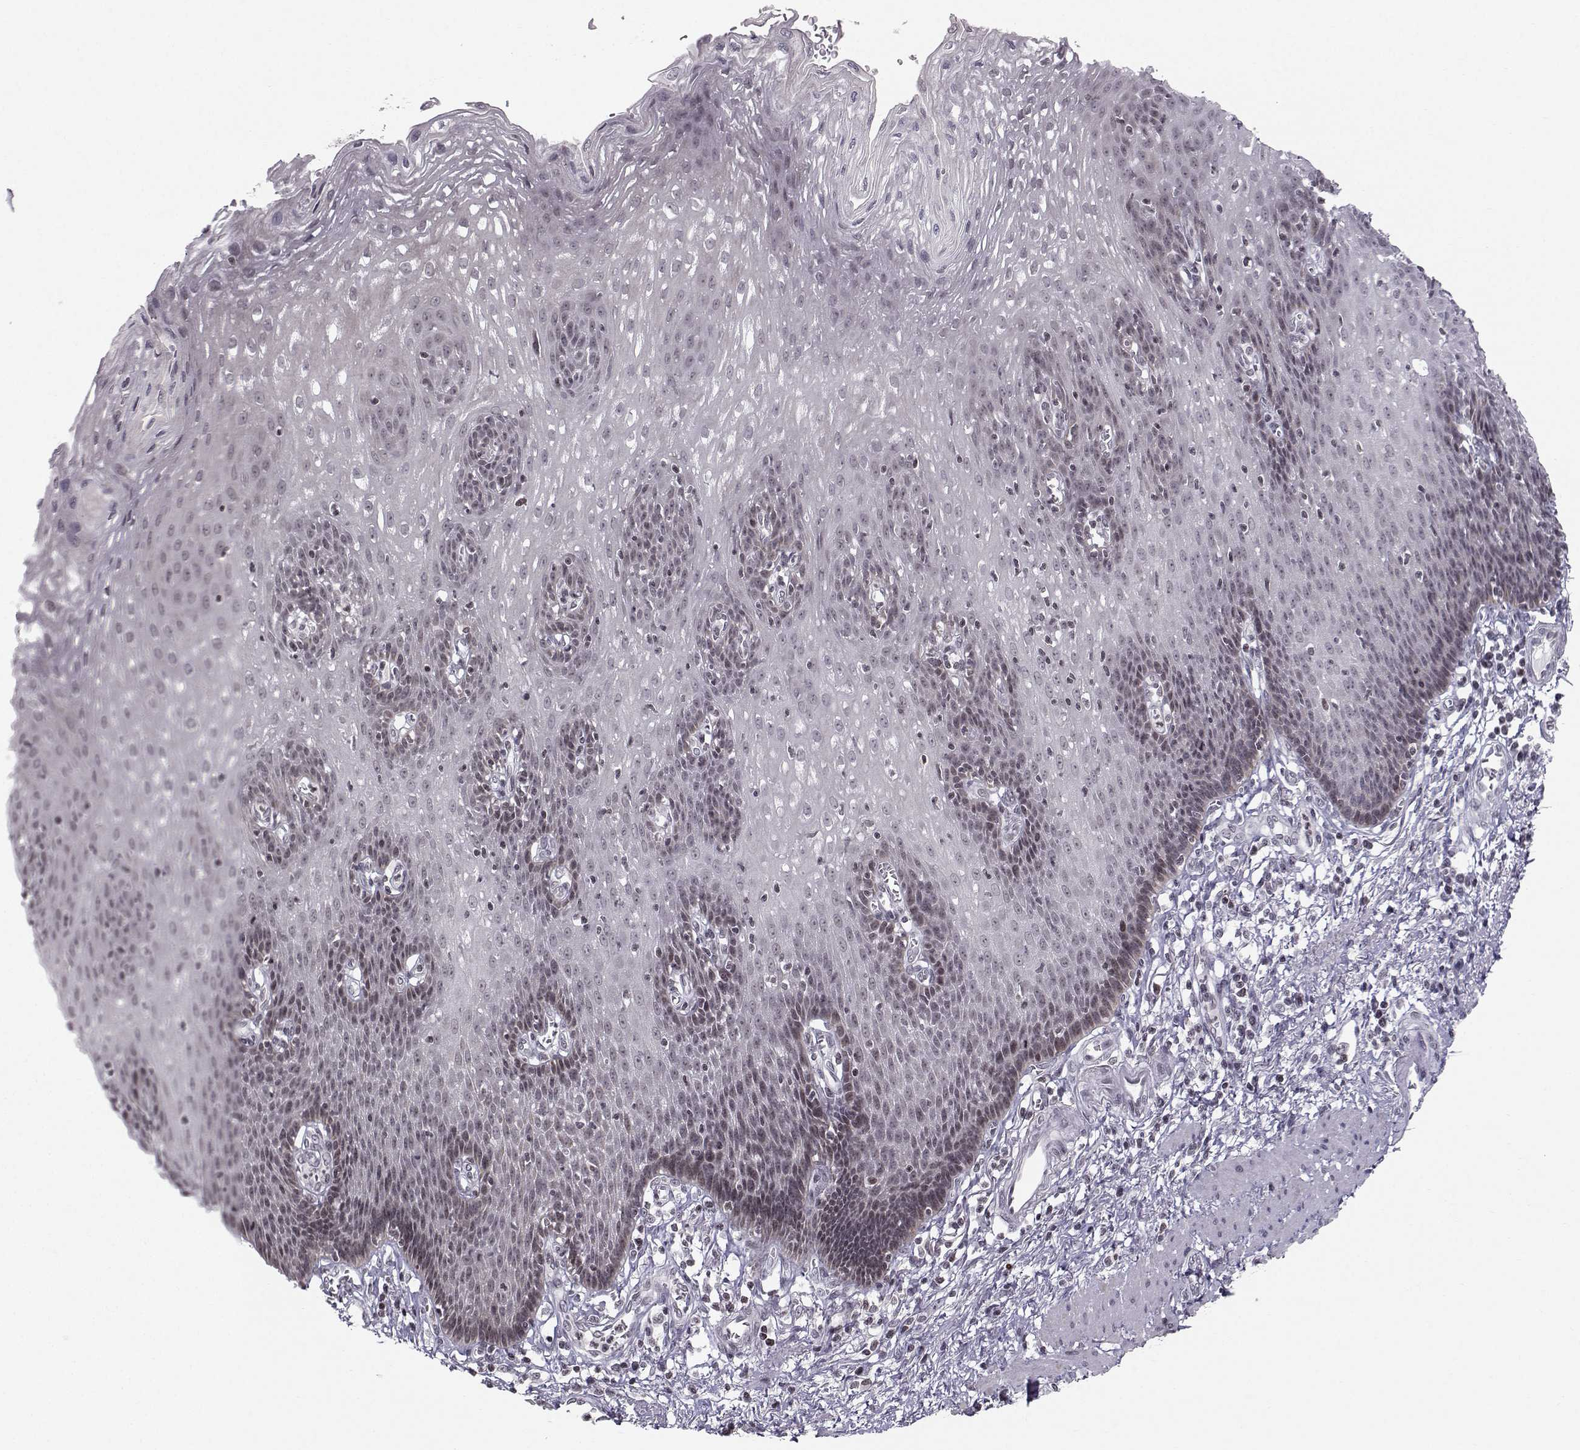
{"staining": {"intensity": "negative", "quantity": "none", "location": "none"}, "tissue": "esophagus", "cell_type": "Squamous epithelial cells", "image_type": "normal", "snomed": [{"axis": "morphology", "description": "Normal tissue, NOS"}, {"axis": "topography", "description": "Esophagus"}], "caption": "IHC micrograph of normal esophagus: esophagus stained with DAB shows no significant protein expression in squamous epithelial cells. (Immunohistochemistry (ihc), brightfield microscopy, high magnification).", "gene": "MARCHF4", "patient": {"sex": "male", "age": 57}}